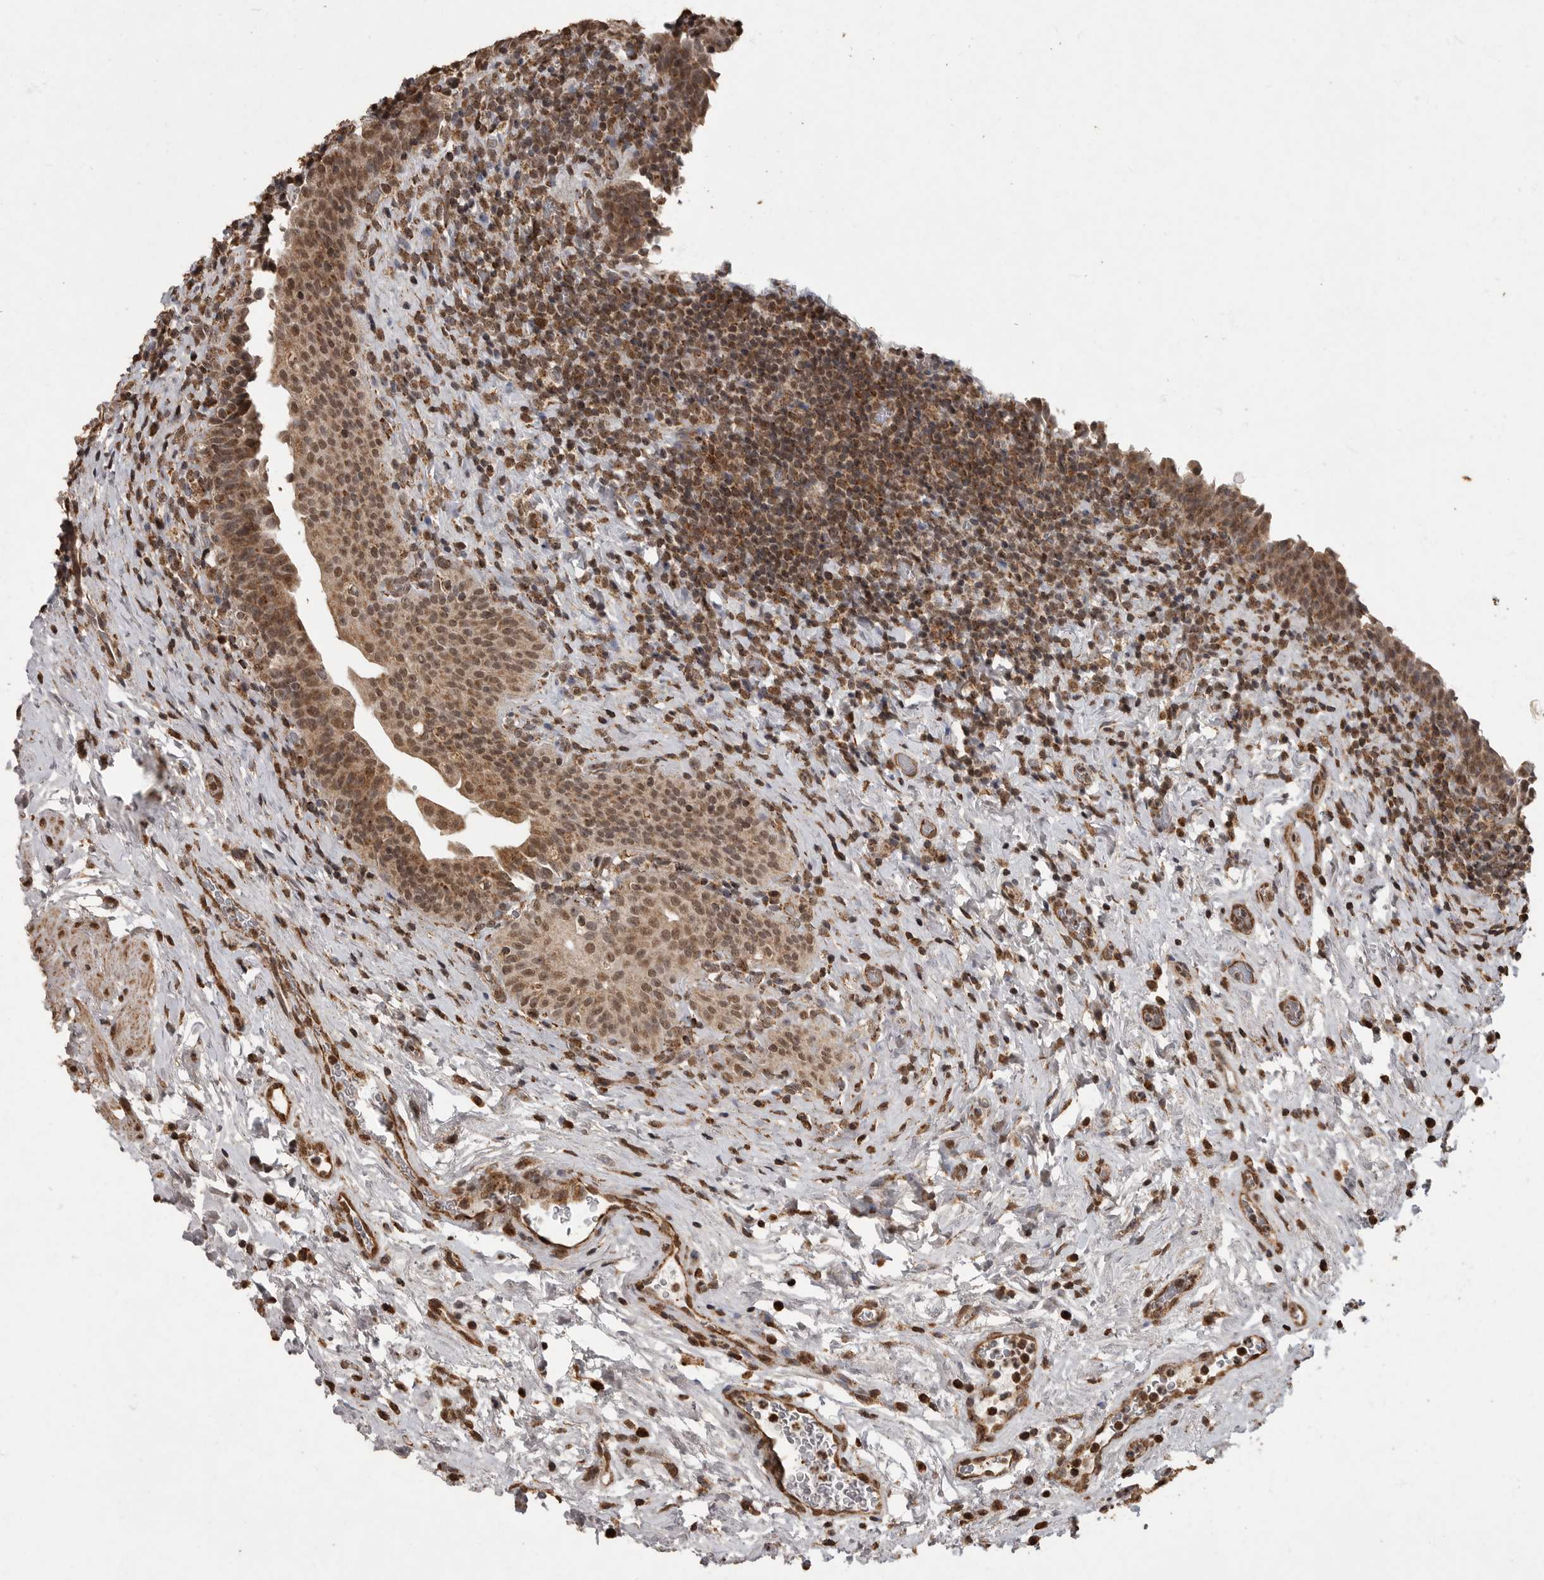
{"staining": {"intensity": "moderate", "quantity": ">75%", "location": "cytoplasmic/membranous,nuclear"}, "tissue": "urinary bladder", "cell_type": "Urothelial cells", "image_type": "normal", "snomed": [{"axis": "morphology", "description": "Normal tissue, NOS"}, {"axis": "topography", "description": "Urinary bladder"}], "caption": "Moderate cytoplasmic/membranous,nuclear staining for a protein is seen in approximately >75% of urothelial cells of normal urinary bladder using IHC.", "gene": "MAFG", "patient": {"sex": "male", "age": 83}}